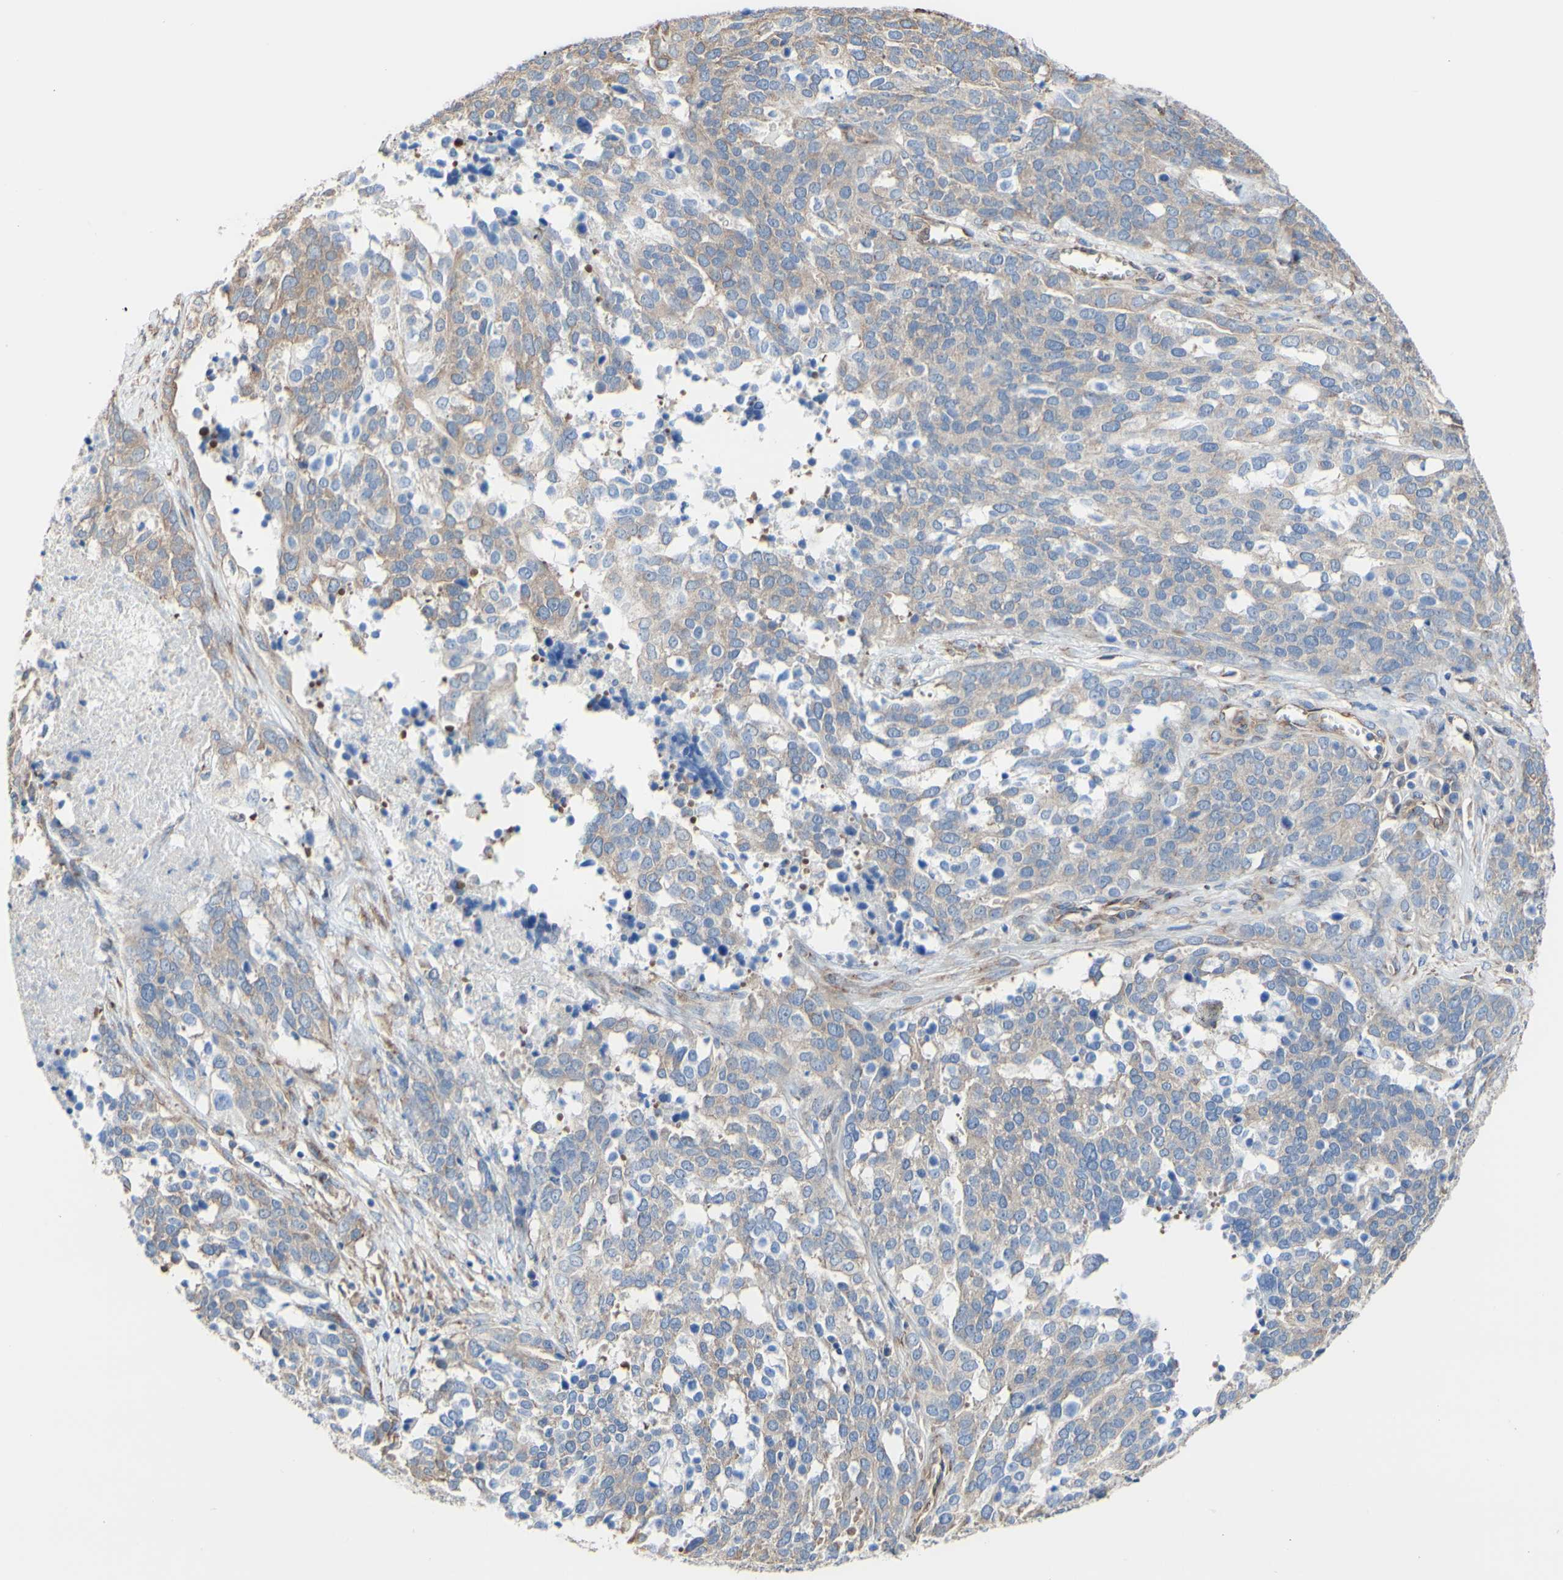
{"staining": {"intensity": "moderate", "quantity": ">75%", "location": "cytoplasmic/membranous"}, "tissue": "ovarian cancer", "cell_type": "Tumor cells", "image_type": "cancer", "snomed": [{"axis": "morphology", "description": "Cystadenocarcinoma, serous, NOS"}, {"axis": "topography", "description": "Ovary"}], "caption": "Serous cystadenocarcinoma (ovarian) stained for a protein (brown) demonstrates moderate cytoplasmic/membranous positive expression in approximately >75% of tumor cells.", "gene": "LRIG3", "patient": {"sex": "female", "age": 44}}